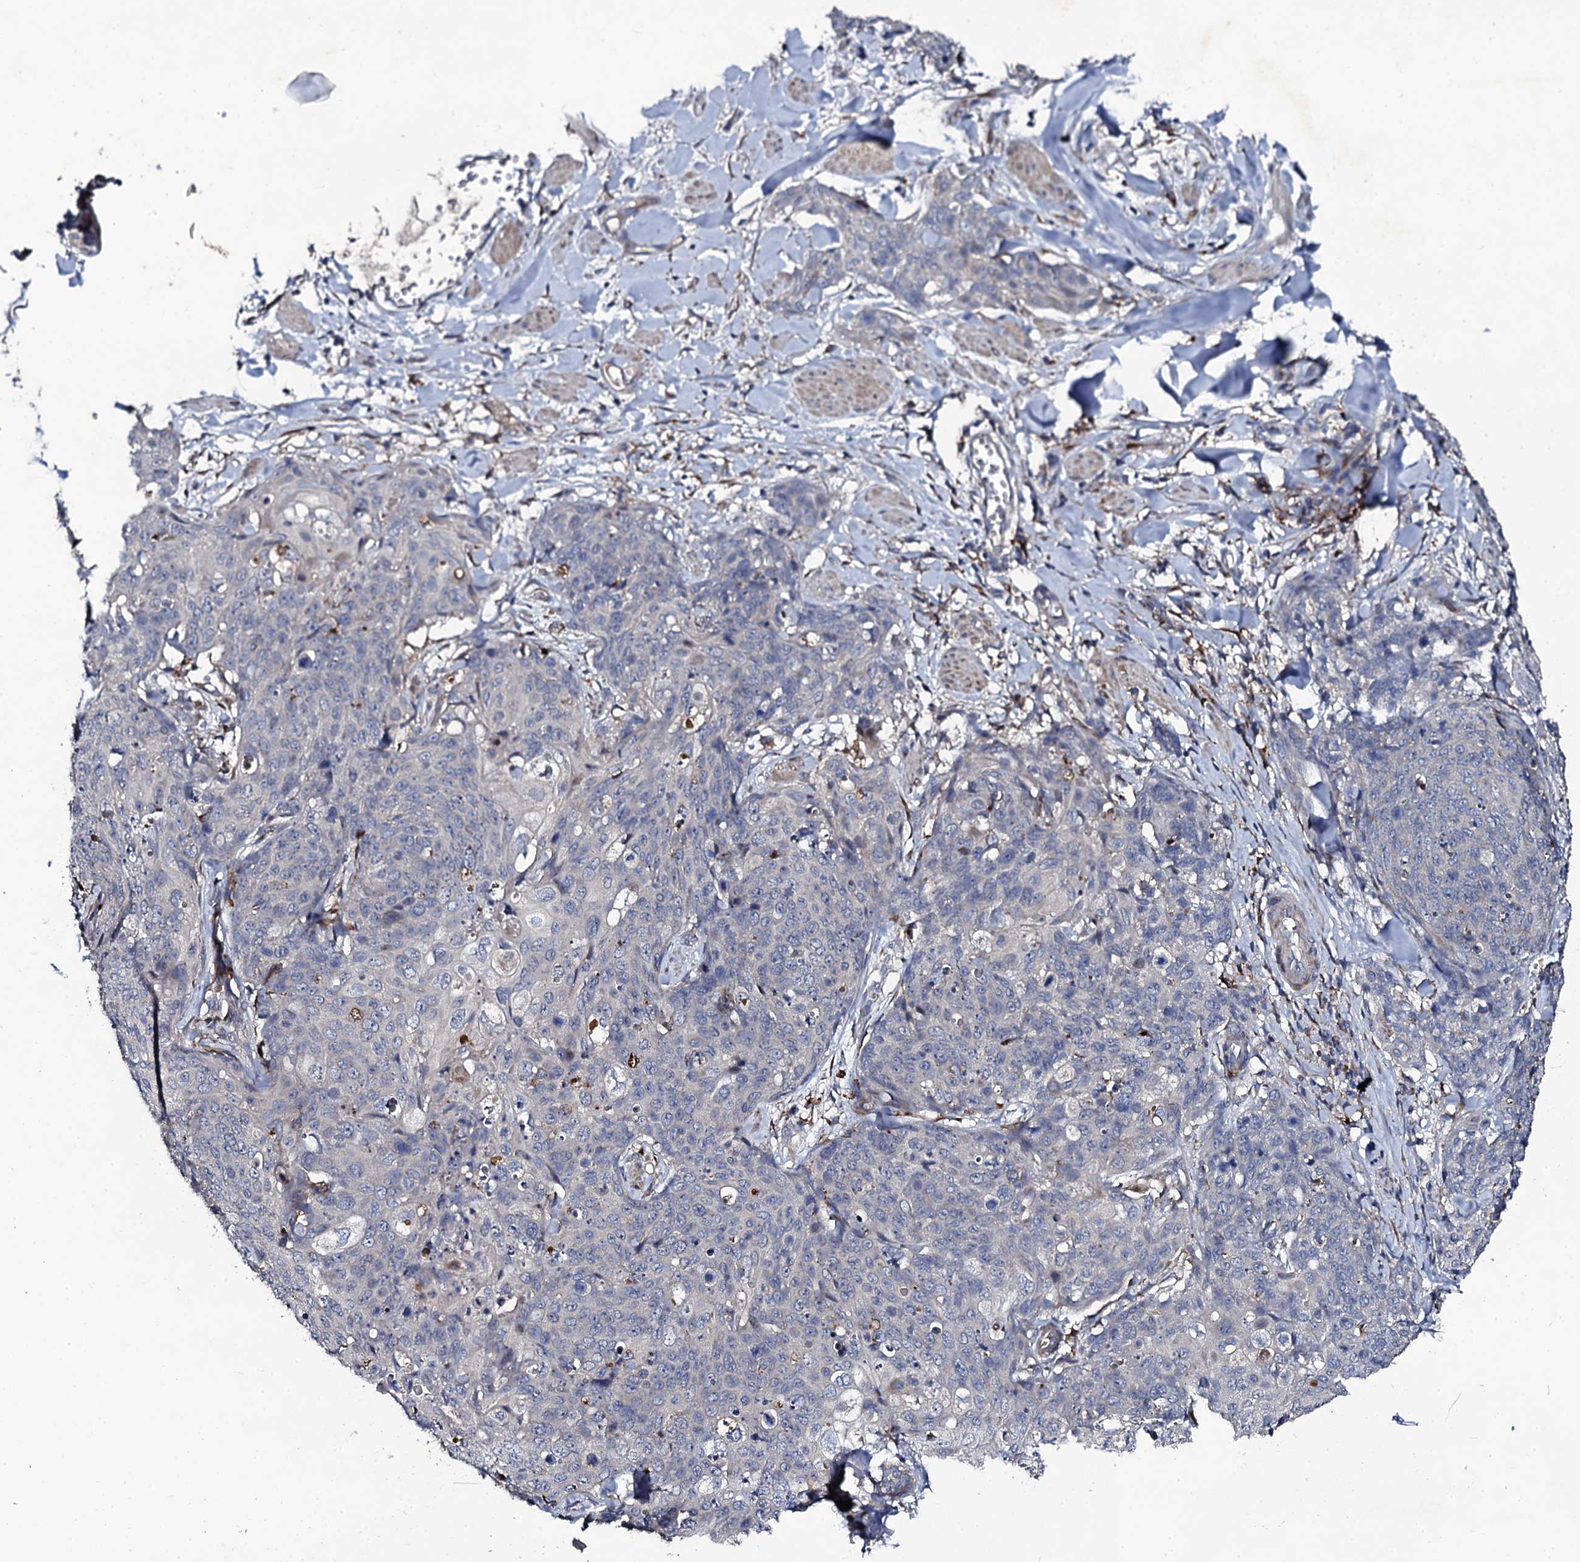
{"staining": {"intensity": "negative", "quantity": "none", "location": "none"}, "tissue": "skin cancer", "cell_type": "Tumor cells", "image_type": "cancer", "snomed": [{"axis": "morphology", "description": "Squamous cell carcinoma, NOS"}, {"axis": "topography", "description": "Skin"}, {"axis": "topography", "description": "Vulva"}], "caption": "Tumor cells are negative for brown protein staining in squamous cell carcinoma (skin).", "gene": "LRRC28", "patient": {"sex": "female", "age": 85}}